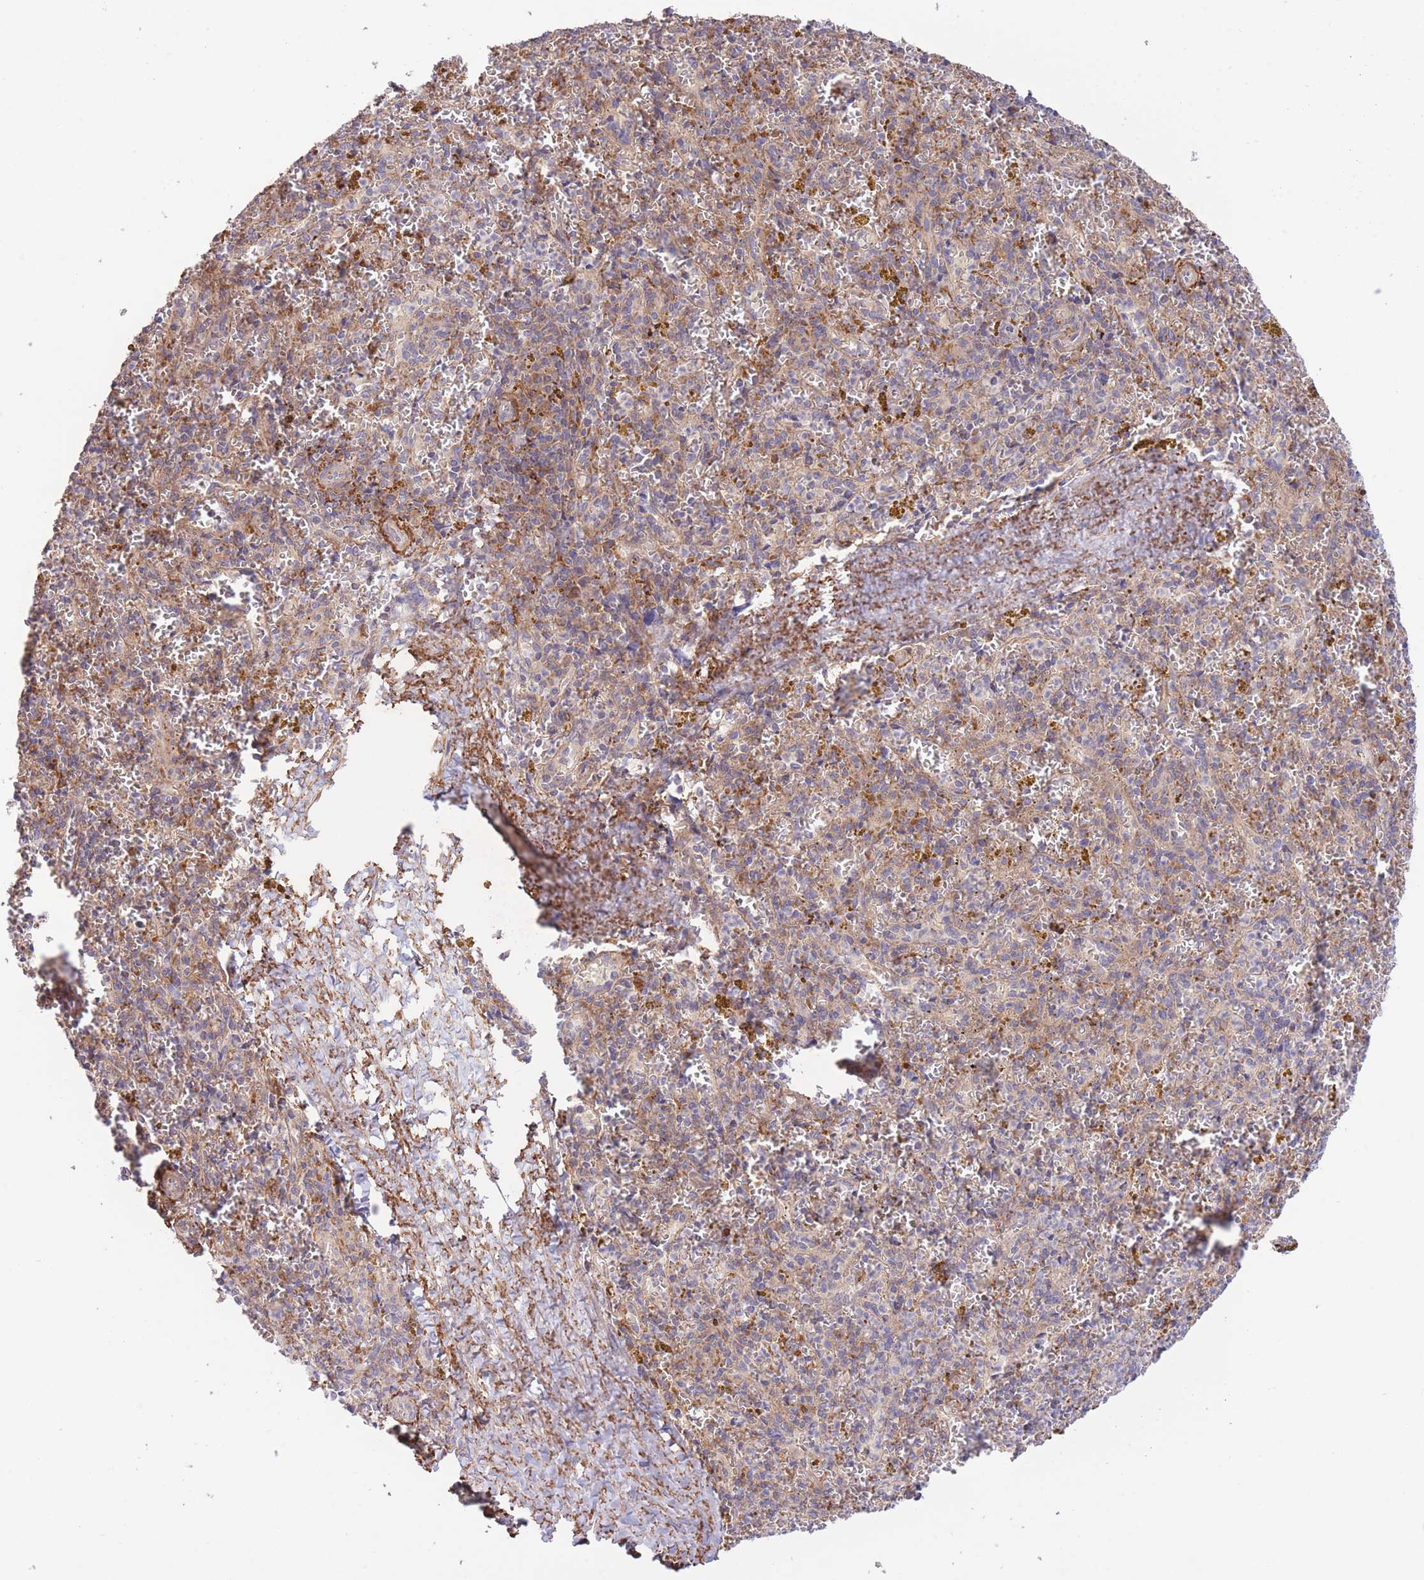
{"staining": {"intensity": "negative", "quantity": "none", "location": "none"}, "tissue": "spleen", "cell_type": "Cells in red pulp", "image_type": "normal", "snomed": [{"axis": "morphology", "description": "Normal tissue, NOS"}, {"axis": "topography", "description": "Spleen"}], "caption": "This is an immunohistochemistry (IHC) histopathology image of normal spleen. There is no positivity in cells in red pulp.", "gene": "ATP13A2", "patient": {"sex": "male", "age": 57}}